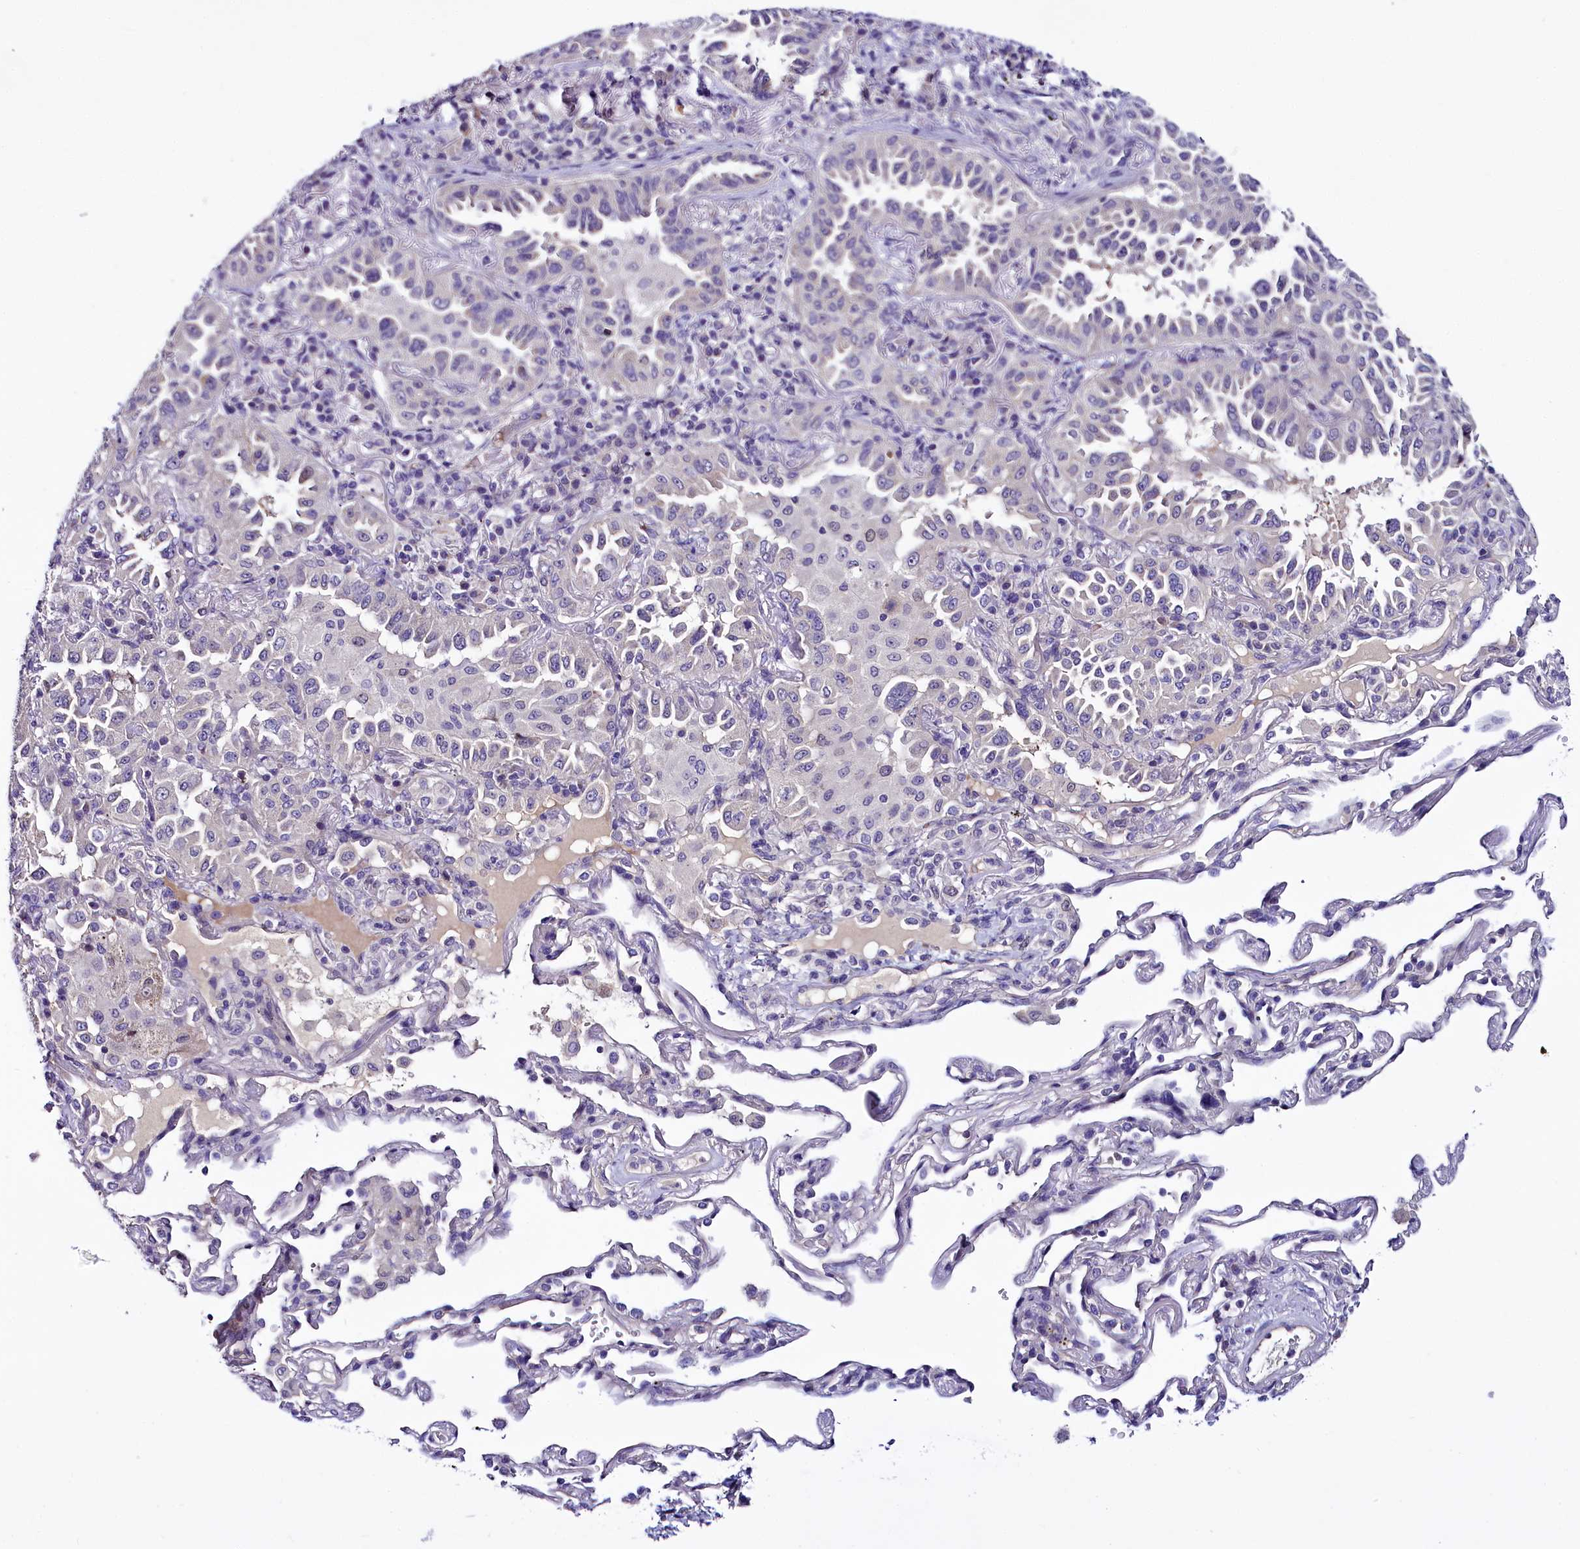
{"staining": {"intensity": "negative", "quantity": "none", "location": "none"}, "tissue": "lung cancer", "cell_type": "Tumor cells", "image_type": "cancer", "snomed": [{"axis": "morphology", "description": "Adenocarcinoma, NOS"}, {"axis": "topography", "description": "Lung"}], "caption": "Tumor cells show no significant positivity in adenocarcinoma (lung).", "gene": "C9orf40", "patient": {"sex": "female", "age": 69}}